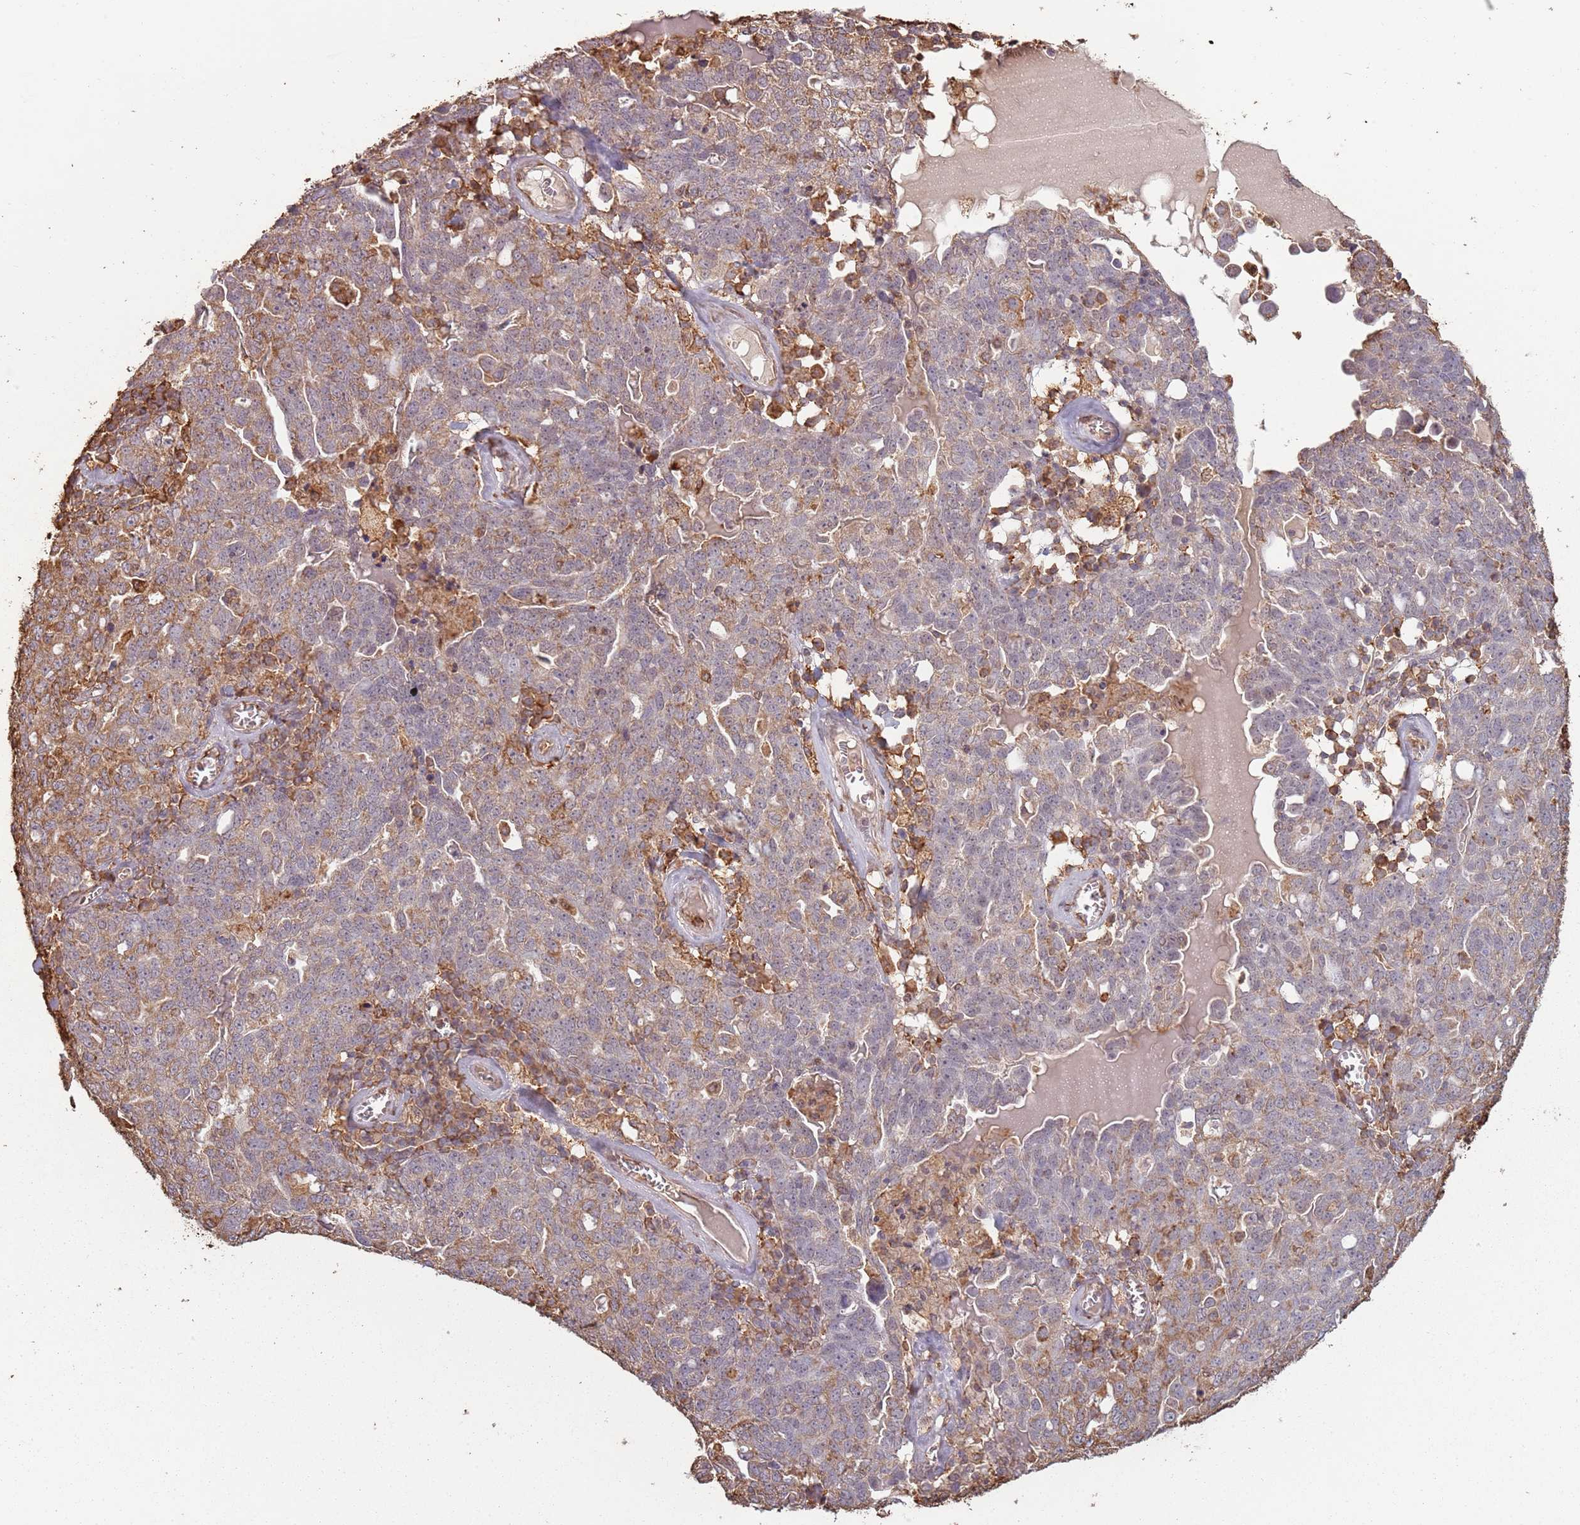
{"staining": {"intensity": "weak", "quantity": "<25%", "location": "cytoplasmic/membranous"}, "tissue": "ovarian cancer", "cell_type": "Tumor cells", "image_type": "cancer", "snomed": [{"axis": "morphology", "description": "Carcinoma, endometroid"}, {"axis": "topography", "description": "Ovary"}], "caption": "Immunohistochemistry image of ovarian endometroid carcinoma stained for a protein (brown), which shows no staining in tumor cells. (DAB immunohistochemistry visualized using brightfield microscopy, high magnification).", "gene": "ATOSB", "patient": {"sex": "female", "age": 62}}